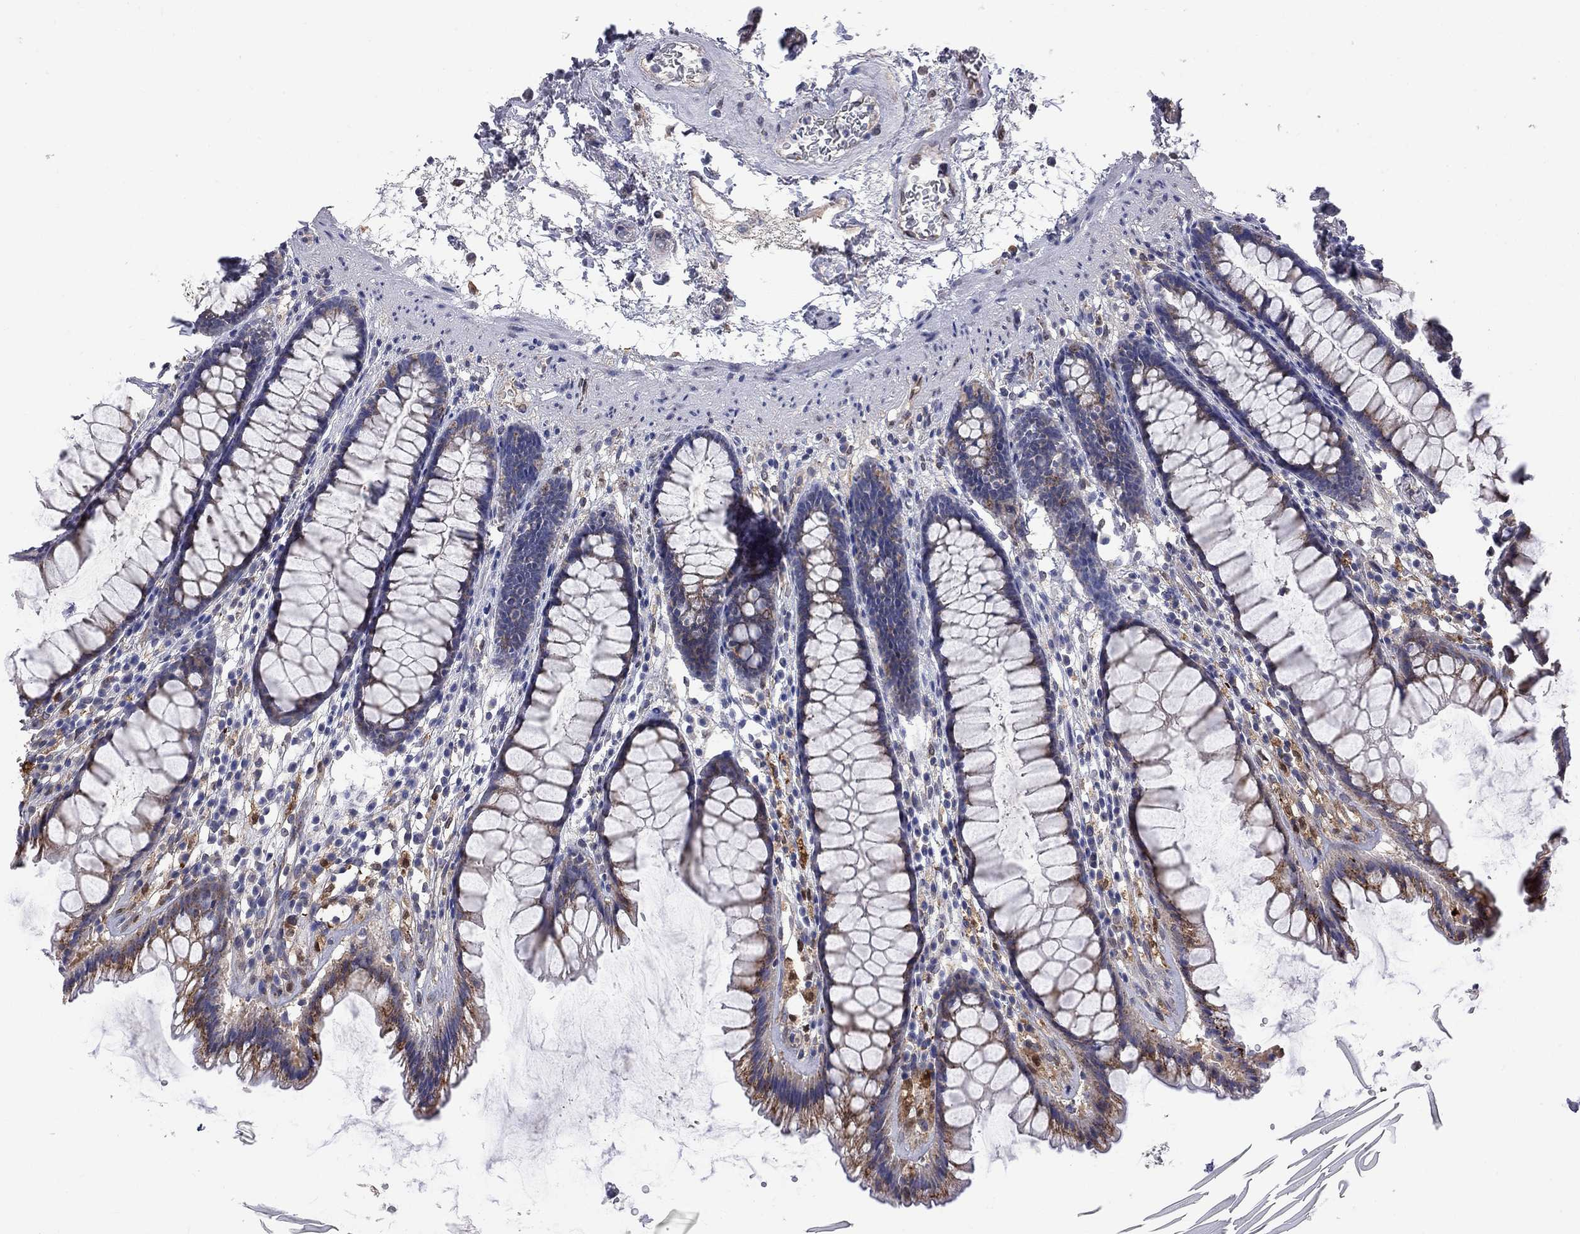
{"staining": {"intensity": "moderate", "quantity": "25%-75%", "location": "cytoplasmic/membranous"}, "tissue": "rectum", "cell_type": "Glandular cells", "image_type": "normal", "snomed": [{"axis": "morphology", "description": "Normal tissue, NOS"}, {"axis": "topography", "description": "Rectum"}], "caption": "This histopathology image reveals immunohistochemistry staining of normal human rectum, with medium moderate cytoplasmic/membranous positivity in approximately 25%-75% of glandular cells.", "gene": "MTHFR", "patient": {"sex": "male", "age": 72}}